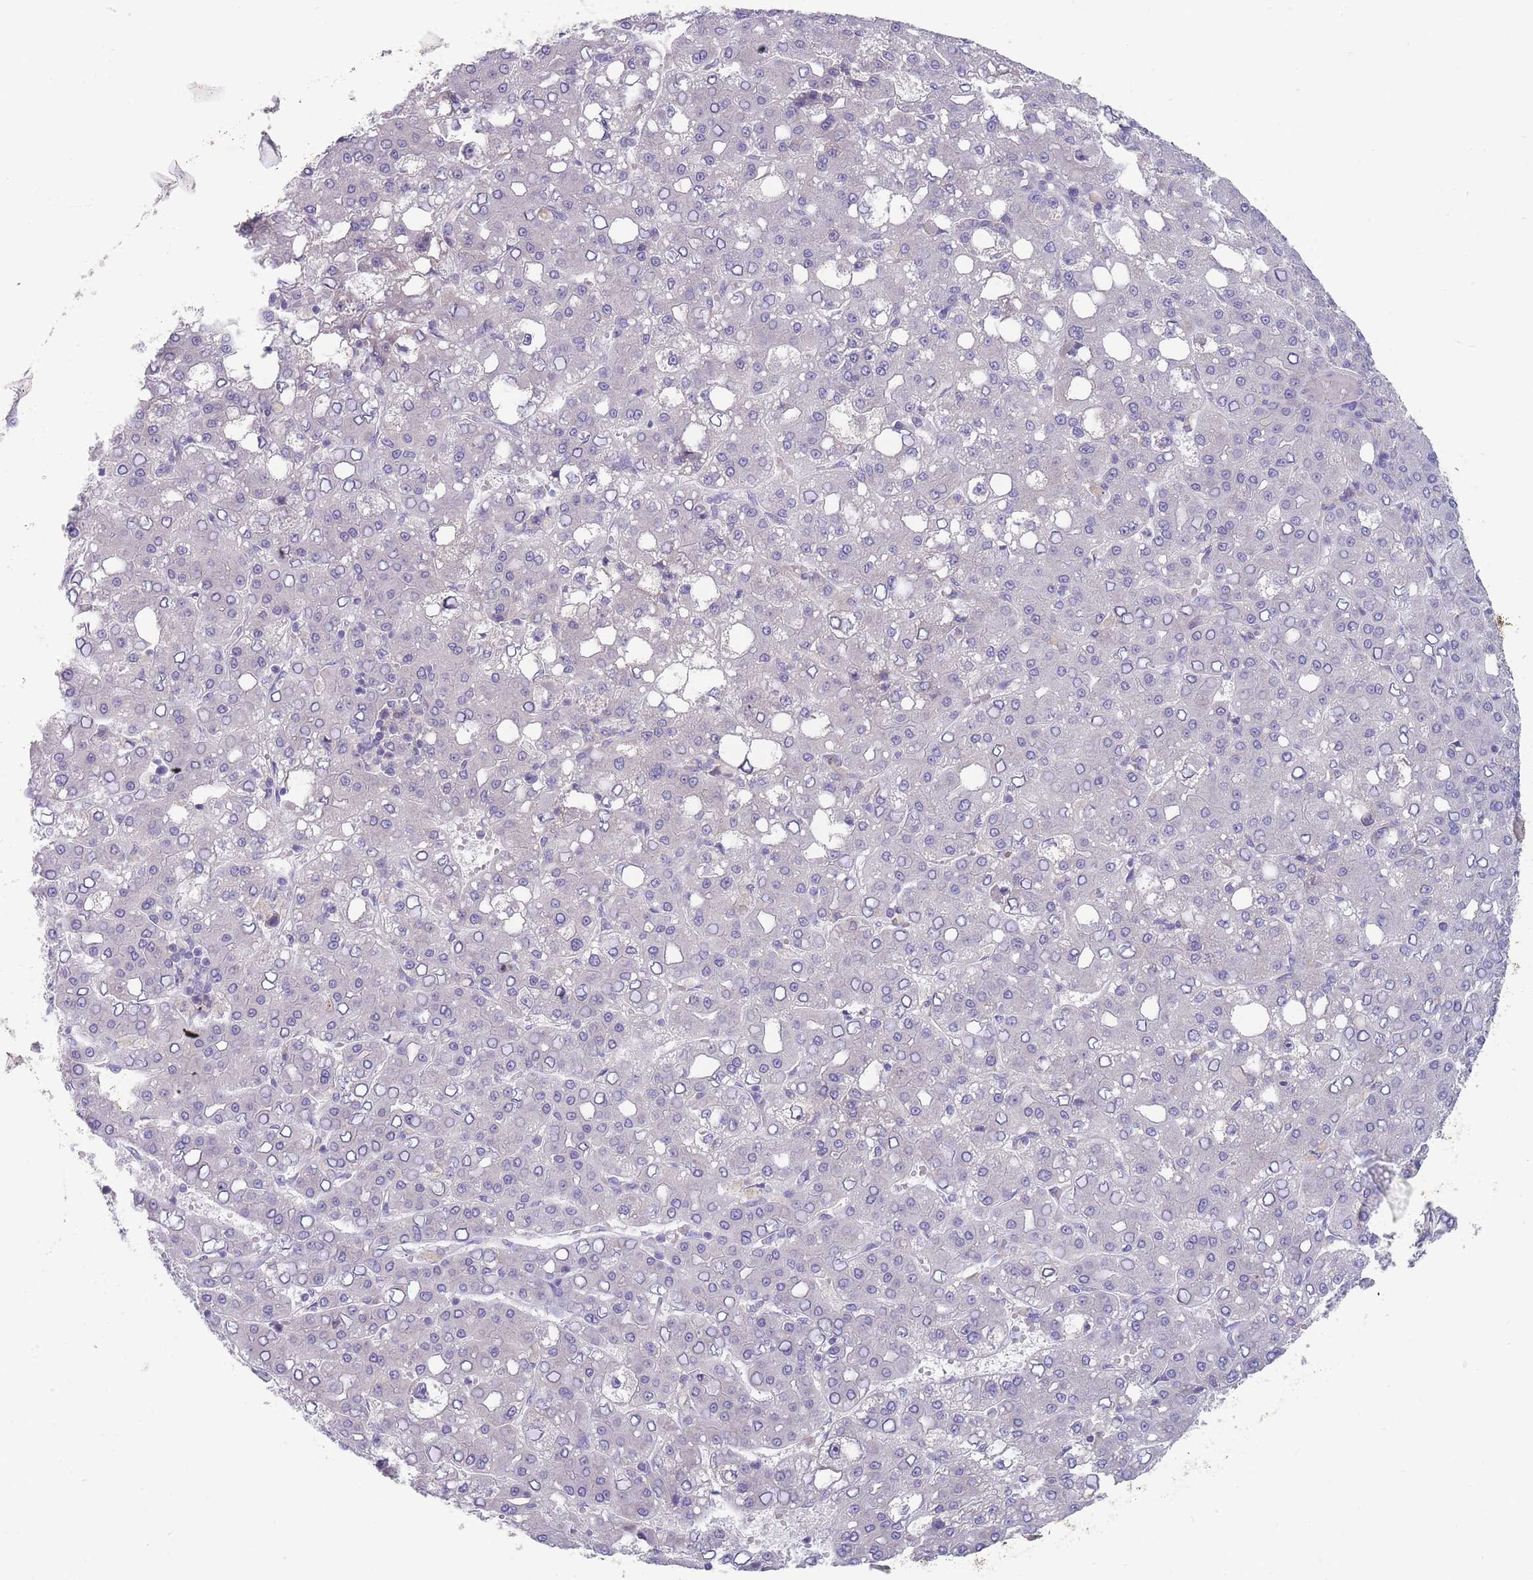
{"staining": {"intensity": "negative", "quantity": "none", "location": "none"}, "tissue": "liver cancer", "cell_type": "Tumor cells", "image_type": "cancer", "snomed": [{"axis": "morphology", "description": "Carcinoma, Hepatocellular, NOS"}, {"axis": "topography", "description": "Liver"}], "caption": "The histopathology image displays no staining of tumor cells in hepatocellular carcinoma (liver).", "gene": "MRPS14", "patient": {"sex": "male", "age": 65}}